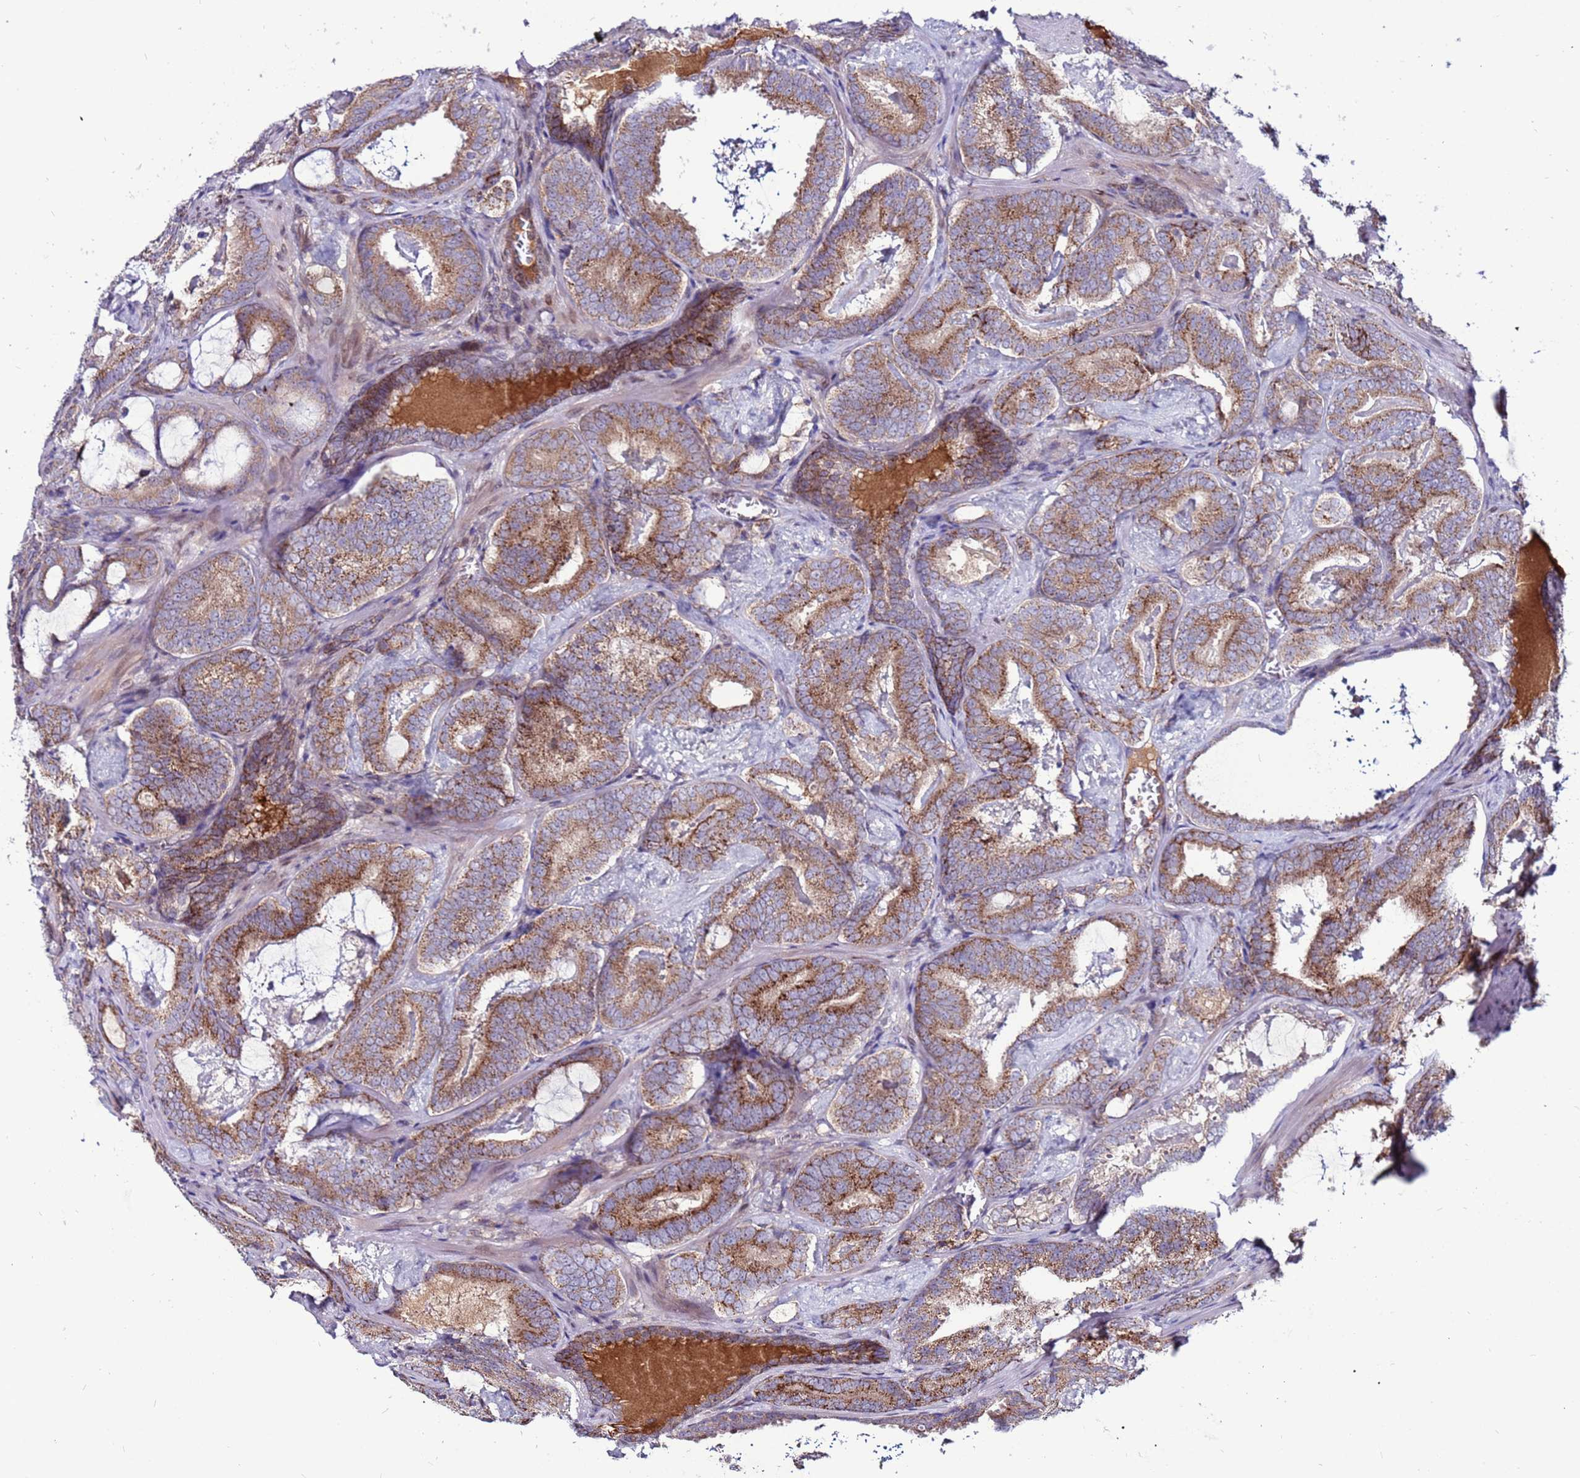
{"staining": {"intensity": "moderate", "quantity": ">75%", "location": "cytoplasmic/membranous"}, "tissue": "prostate cancer", "cell_type": "Tumor cells", "image_type": "cancer", "snomed": [{"axis": "morphology", "description": "Adenocarcinoma, Low grade"}, {"axis": "topography", "description": "Prostate"}], "caption": "Protein expression analysis of adenocarcinoma (low-grade) (prostate) displays moderate cytoplasmic/membranous expression in about >75% of tumor cells. The staining was performed using DAB to visualize the protein expression in brown, while the nuclei were stained in blue with hematoxylin (Magnification: 20x).", "gene": "CCDC71", "patient": {"sex": "male", "age": 60}}